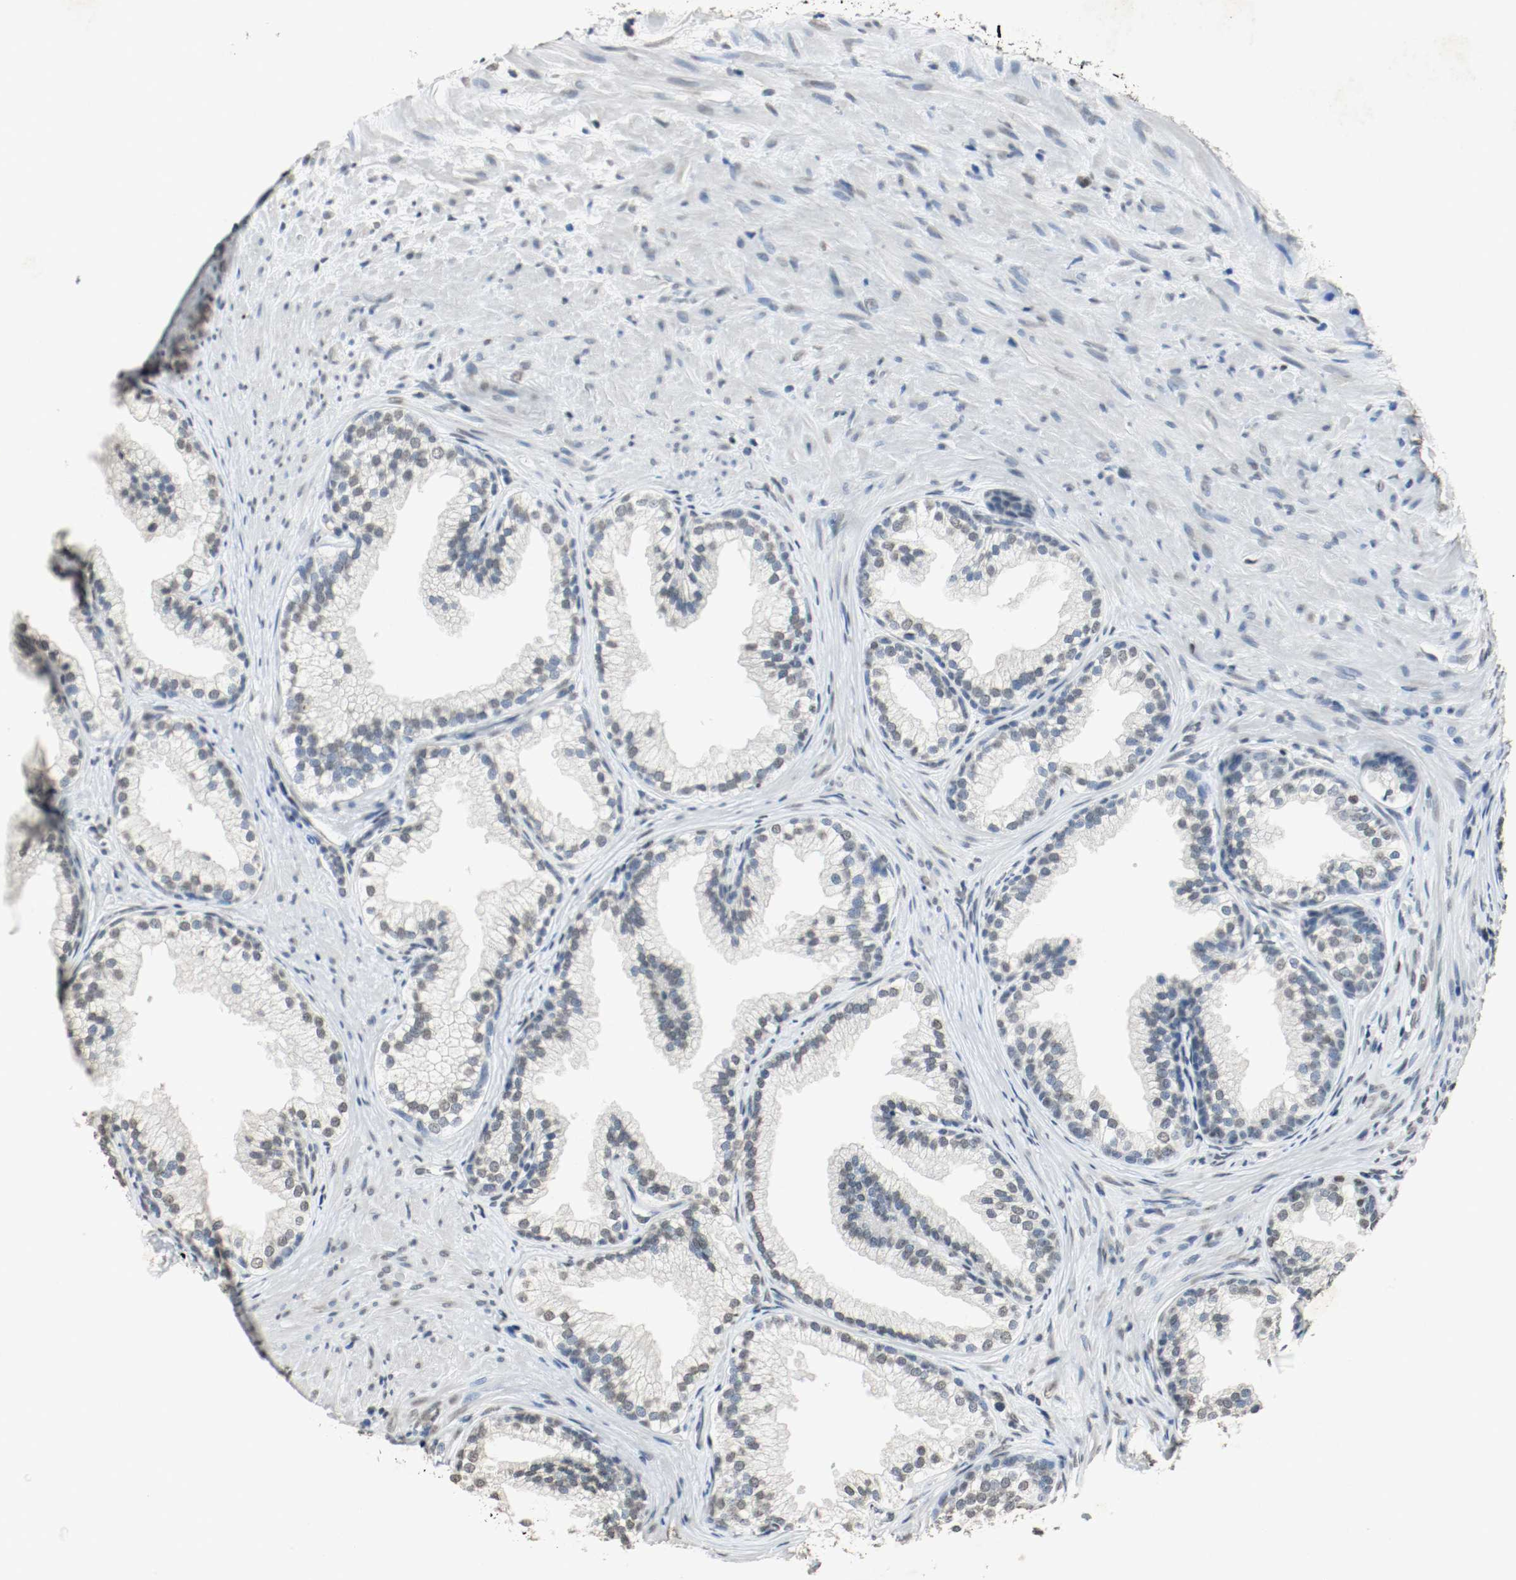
{"staining": {"intensity": "weak", "quantity": "25%-75%", "location": "nuclear"}, "tissue": "prostate", "cell_type": "Glandular cells", "image_type": "normal", "snomed": [{"axis": "morphology", "description": "Normal tissue, NOS"}, {"axis": "topography", "description": "Prostate"}], "caption": "An immunohistochemistry (IHC) histopathology image of benign tissue is shown. Protein staining in brown shows weak nuclear positivity in prostate within glandular cells.", "gene": "DNMT1", "patient": {"sex": "male", "age": 76}}